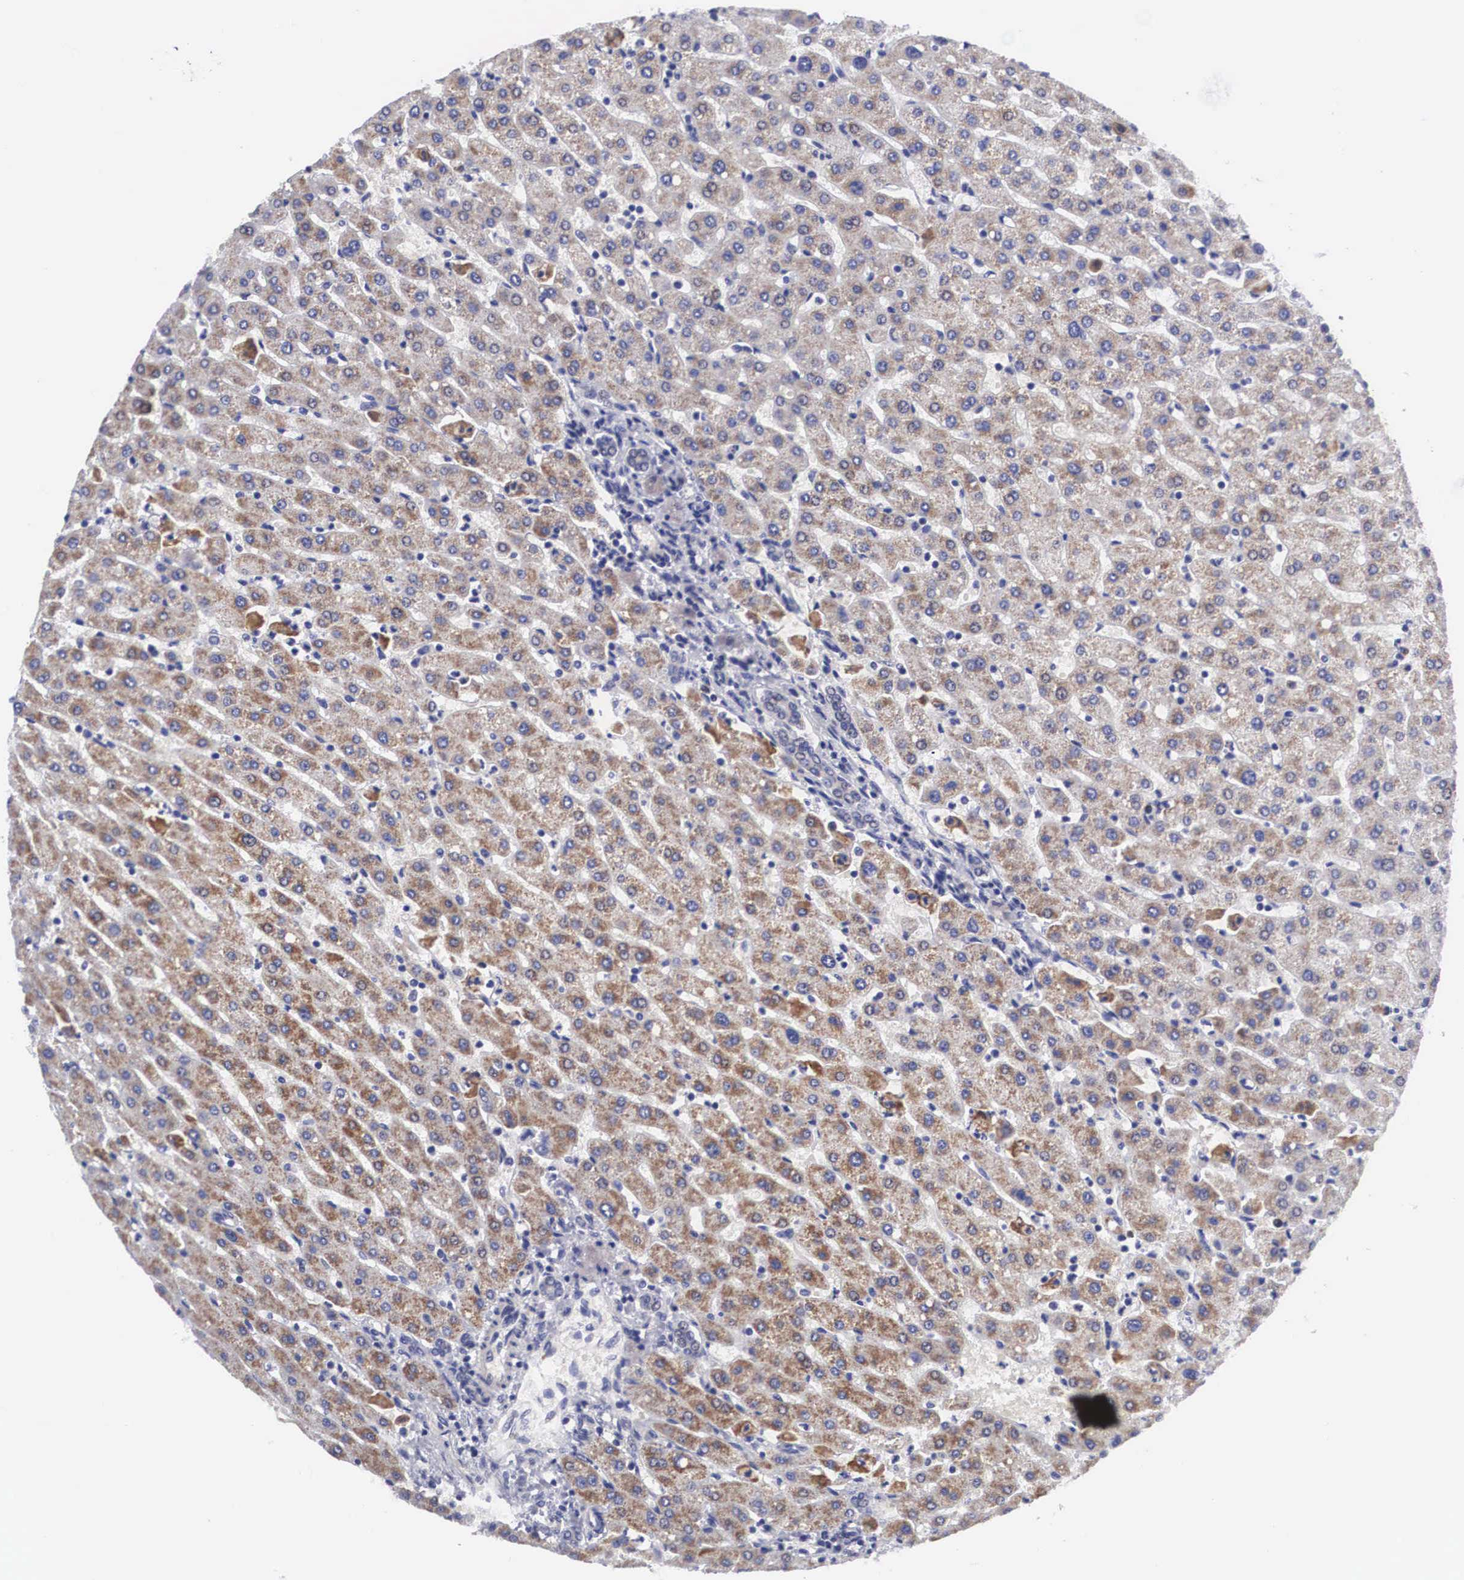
{"staining": {"intensity": "weak", "quantity": "<25%", "location": "cytoplasmic/membranous"}, "tissue": "liver", "cell_type": "Cholangiocytes", "image_type": "normal", "snomed": [{"axis": "morphology", "description": "Normal tissue, NOS"}, {"axis": "topography", "description": "Liver"}], "caption": "Immunohistochemistry (IHC) of benign human liver demonstrates no expression in cholangiocytes.", "gene": "SOX11", "patient": {"sex": "female", "age": 30}}